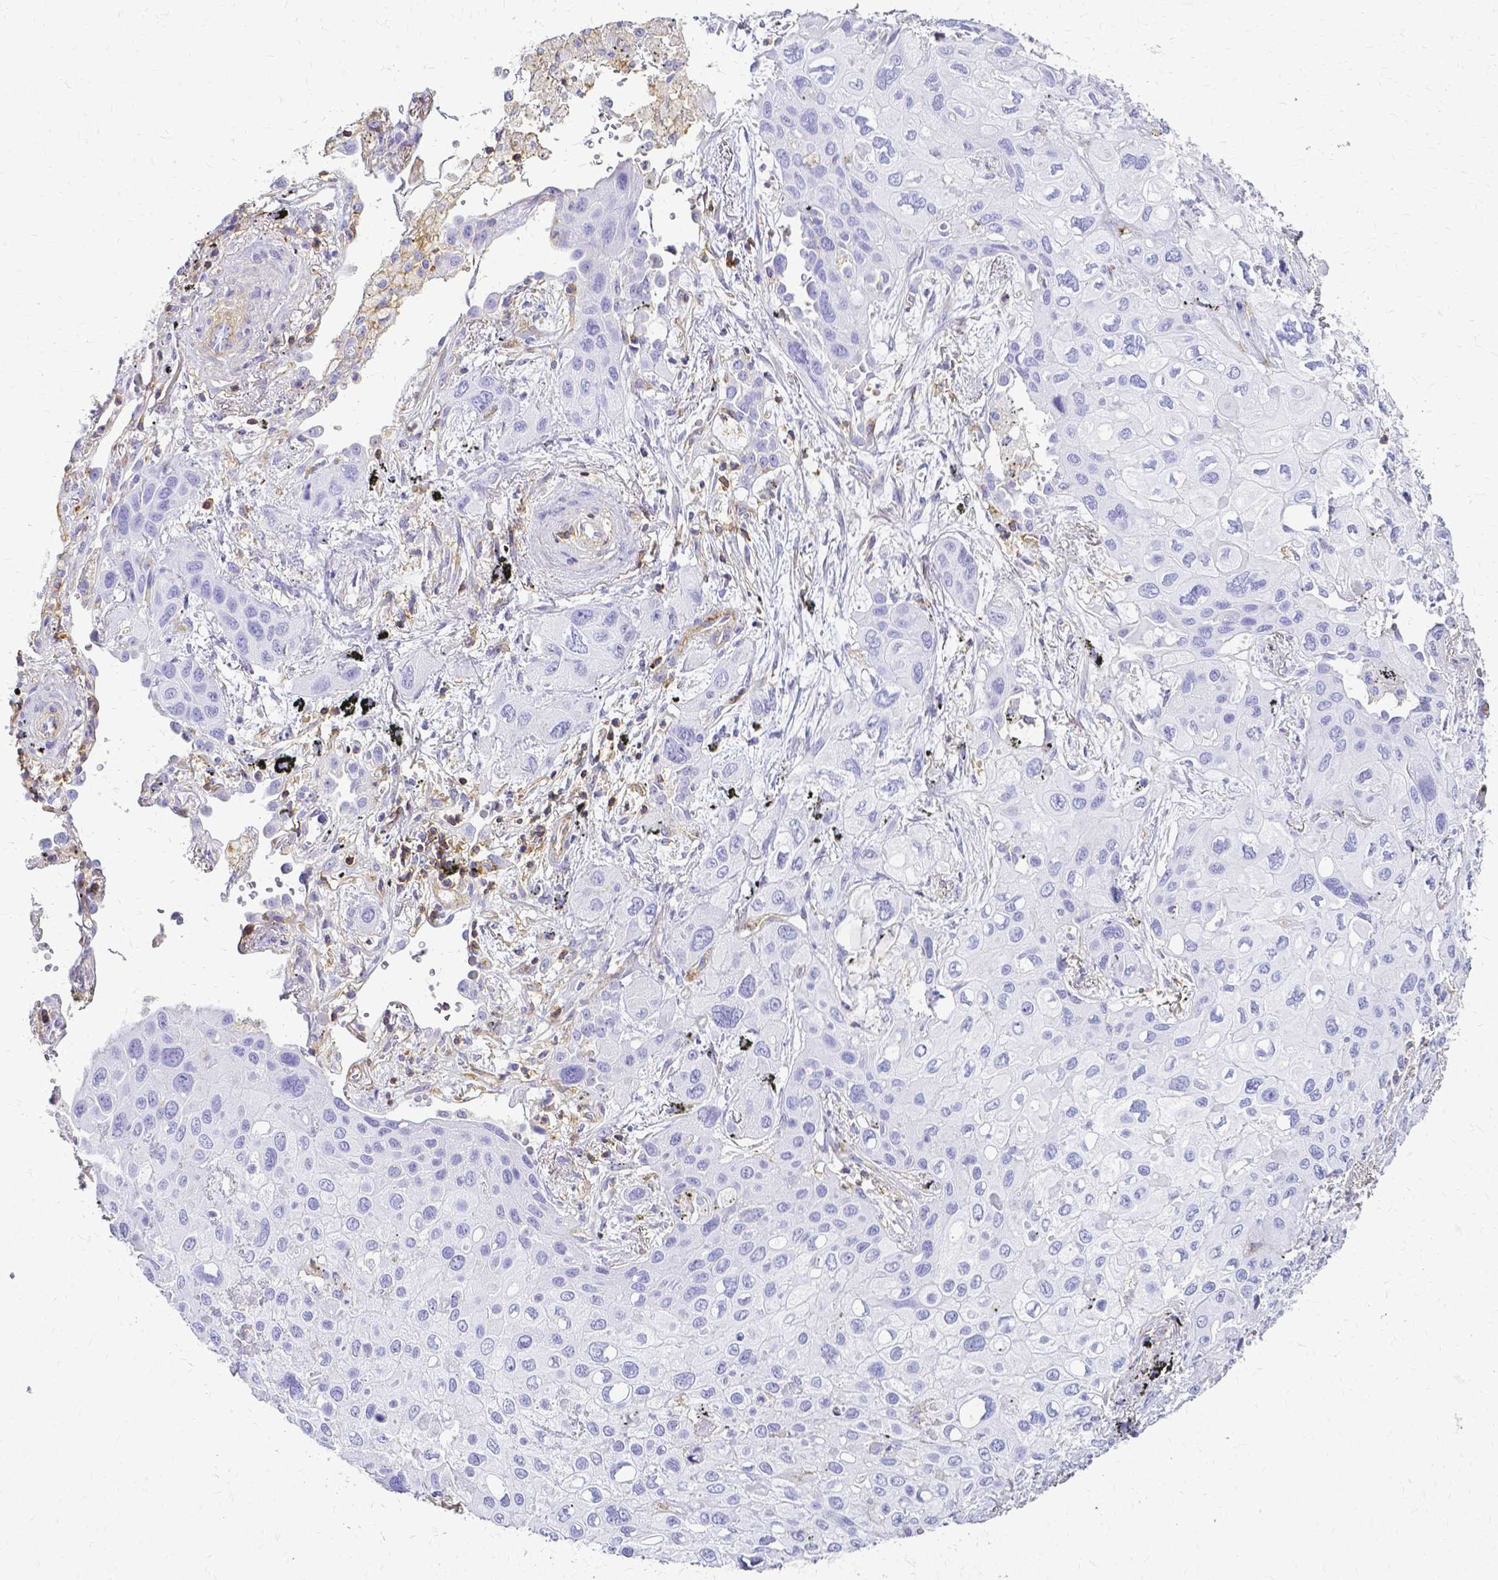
{"staining": {"intensity": "negative", "quantity": "none", "location": "none"}, "tissue": "lung cancer", "cell_type": "Tumor cells", "image_type": "cancer", "snomed": [{"axis": "morphology", "description": "Squamous cell carcinoma, NOS"}, {"axis": "morphology", "description": "Squamous cell carcinoma, metastatic, NOS"}, {"axis": "topography", "description": "Lung"}], "caption": "Squamous cell carcinoma (lung) was stained to show a protein in brown. There is no significant positivity in tumor cells.", "gene": "HSPA12A", "patient": {"sex": "male", "age": 59}}